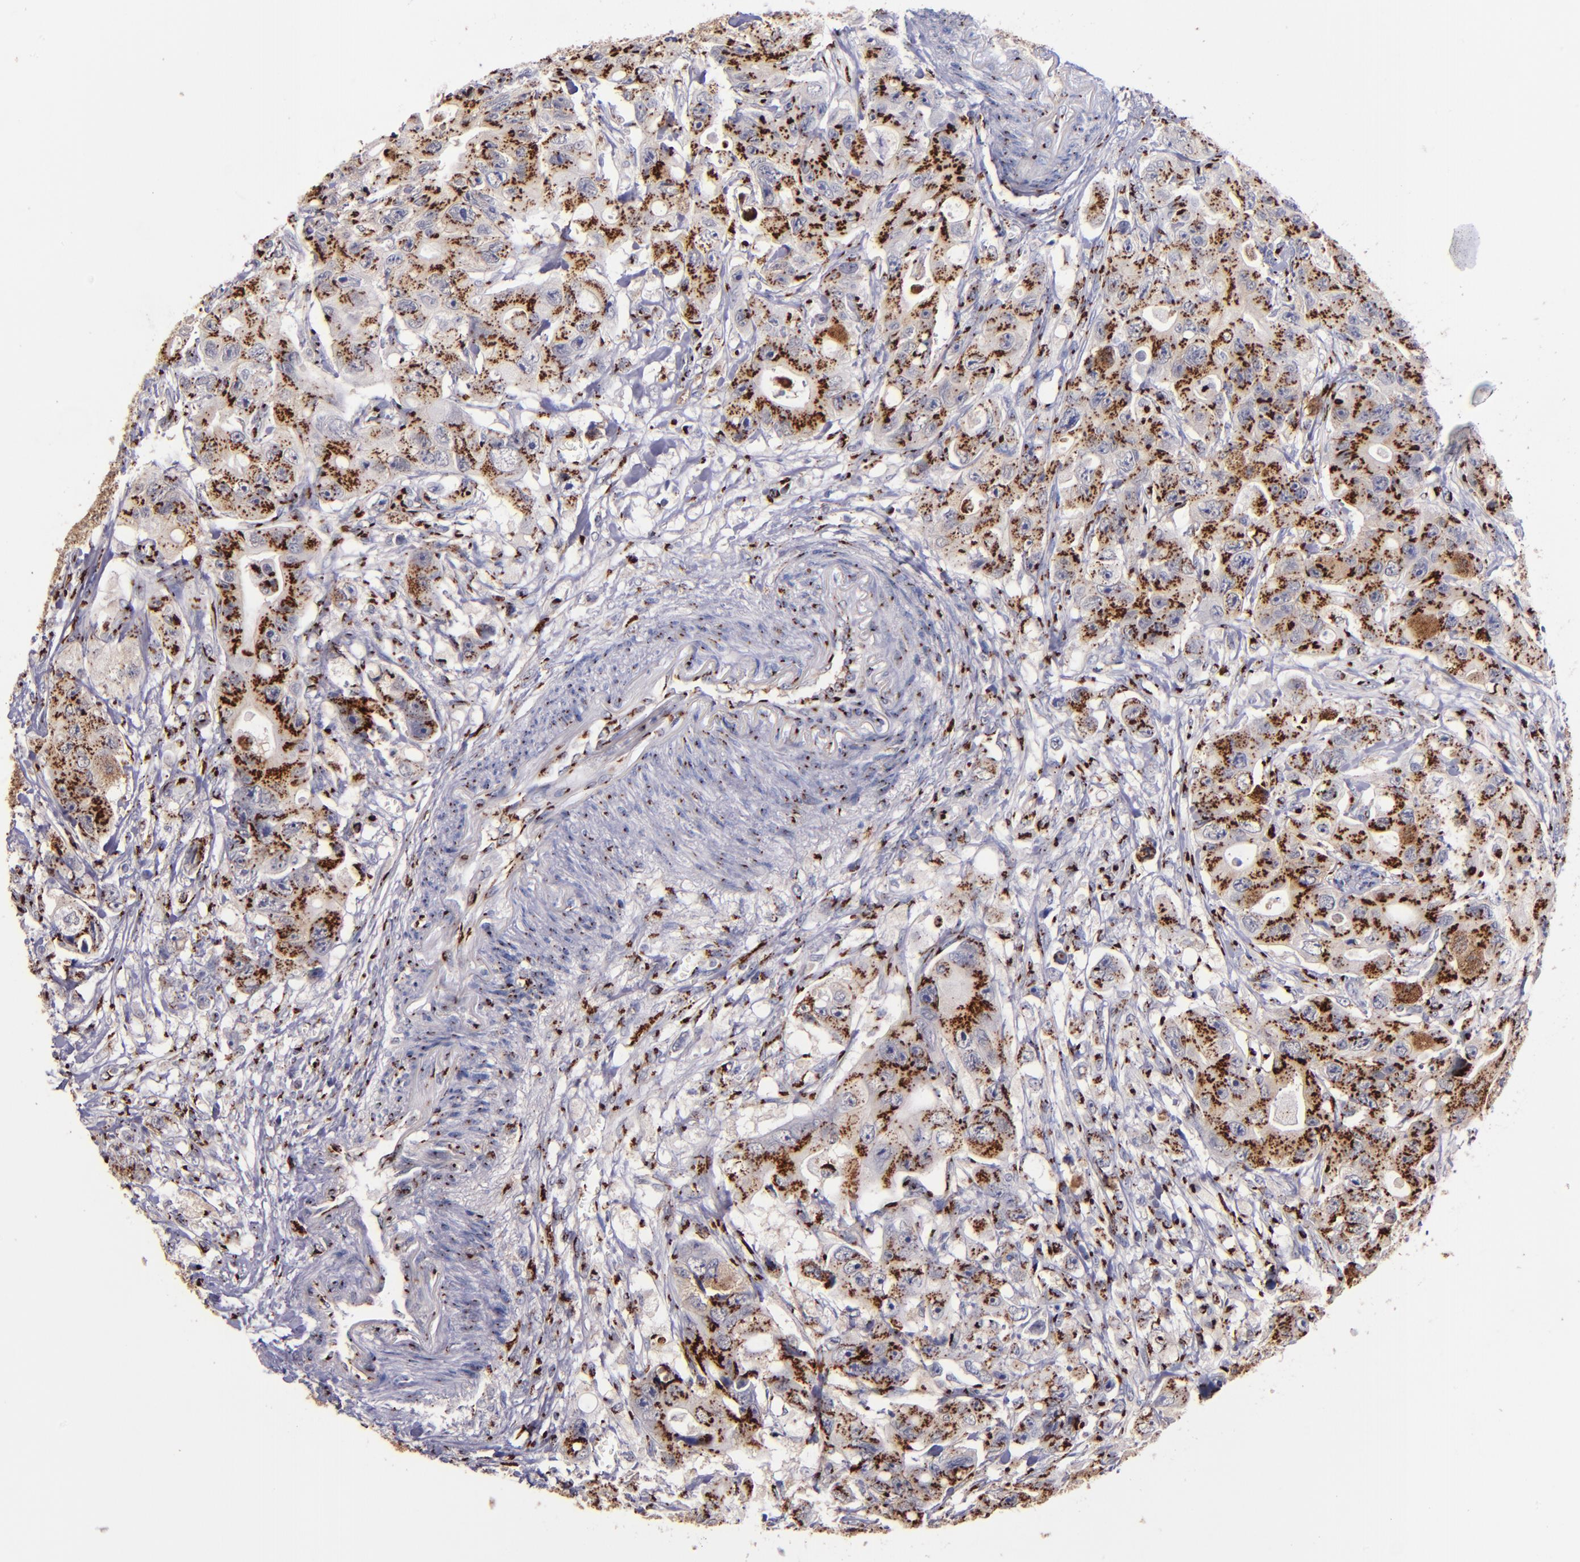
{"staining": {"intensity": "strong", "quantity": ">75%", "location": "cytoplasmic/membranous"}, "tissue": "colorectal cancer", "cell_type": "Tumor cells", "image_type": "cancer", "snomed": [{"axis": "morphology", "description": "Adenocarcinoma, NOS"}, {"axis": "topography", "description": "Colon"}], "caption": "Approximately >75% of tumor cells in human colorectal cancer (adenocarcinoma) display strong cytoplasmic/membranous protein staining as visualized by brown immunohistochemical staining.", "gene": "GOLIM4", "patient": {"sex": "female", "age": 46}}